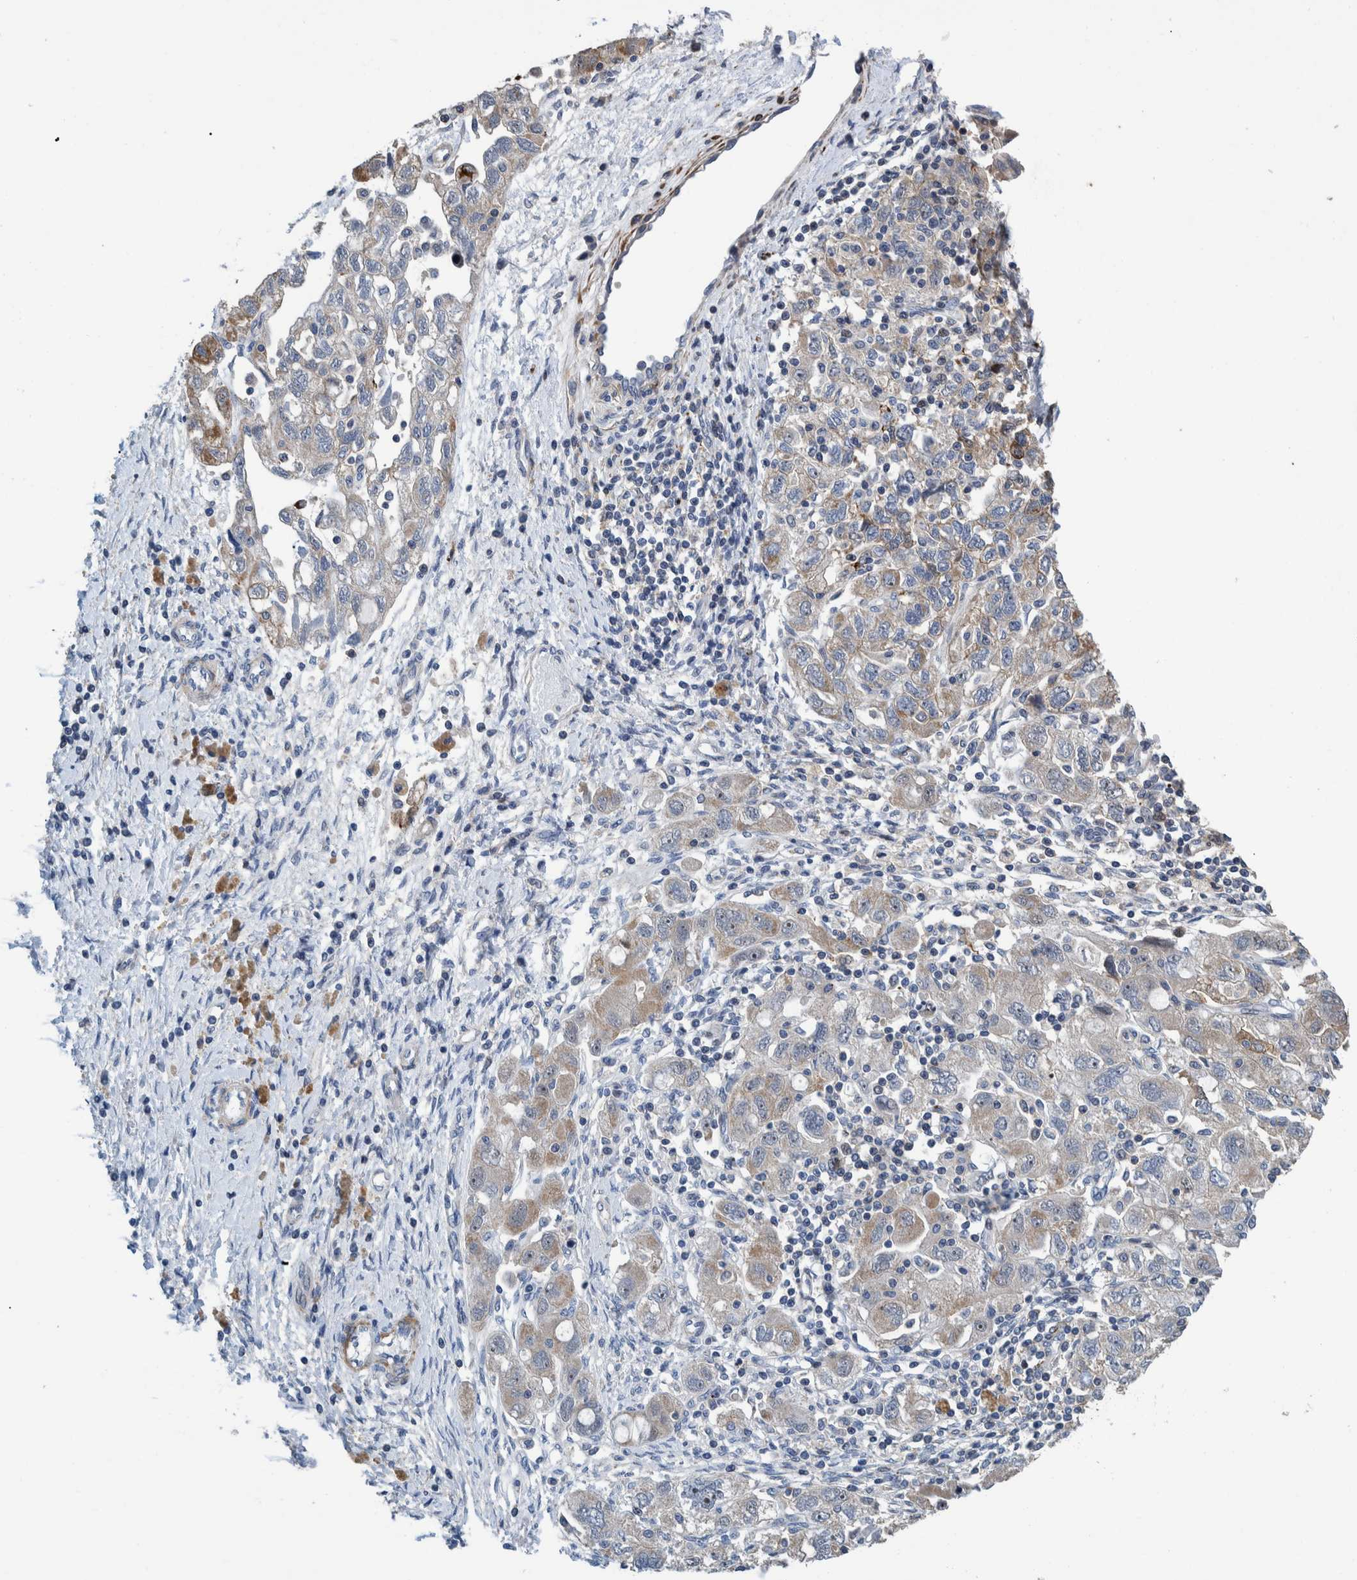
{"staining": {"intensity": "weak", "quantity": "<25%", "location": "cytoplasmic/membranous"}, "tissue": "ovarian cancer", "cell_type": "Tumor cells", "image_type": "cancer", "snomed": [{"axis": "morphology", "description": "Carcinoma, NOS"}, {"axis": "morphology", "description": "Cystadenocarcinoma, serous, NOS"}, {"axis": "topography", "description": "Ovary"}], "caption": "IHC micrograph of neoplastic tissue: ovarian cancer stained with DAB exhibits no significant protein staining in tumor cells.", "gene": "MKS1", "patient": {"sex": "female", "age": 69}}